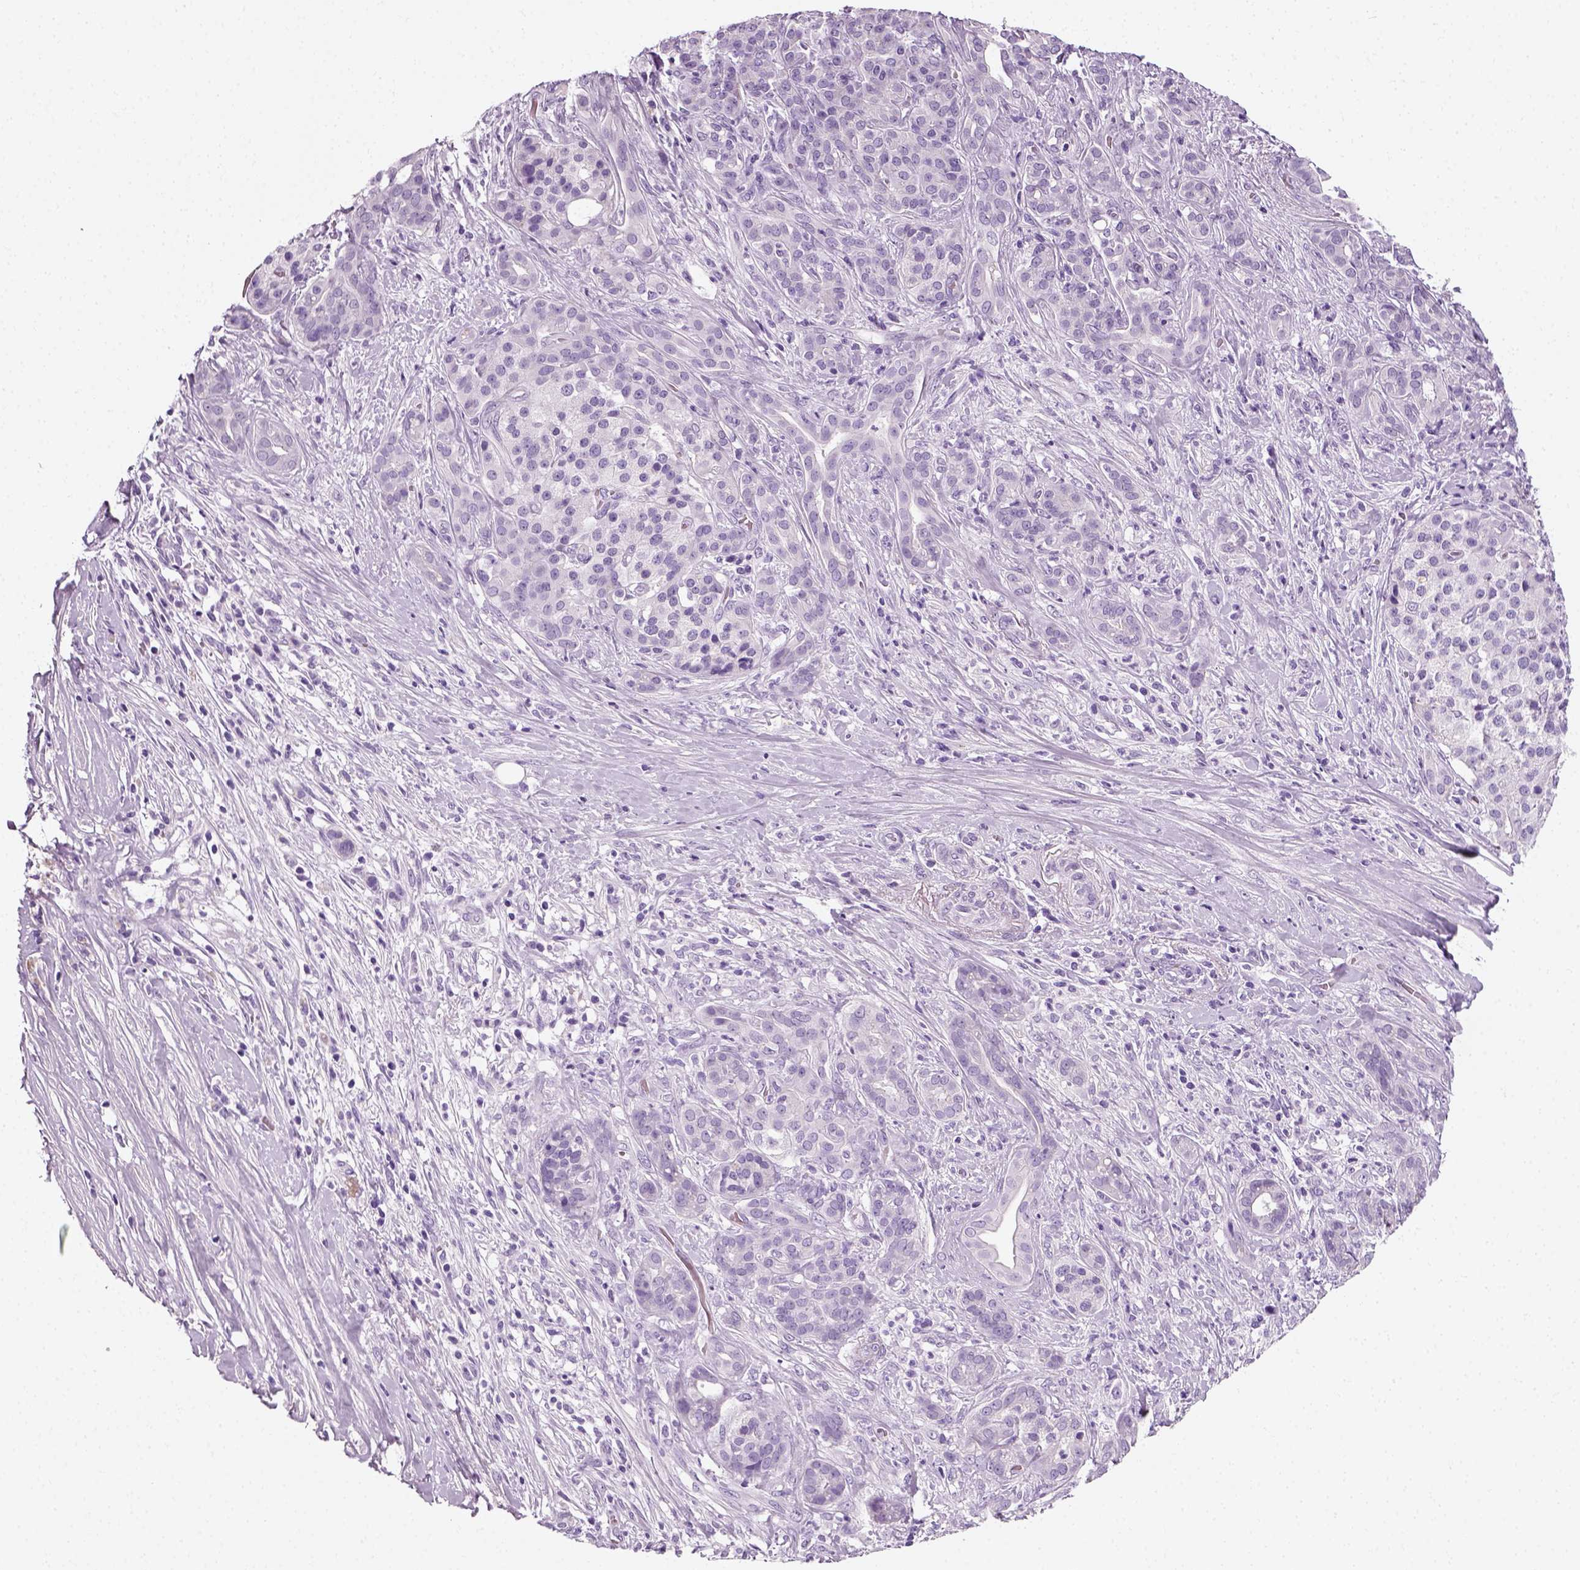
{"staining": {"intensity": "negative", "quantity": "none", "location": "none"}, "tissue": "pancreatic cancer", "cell_type": "Tumor cells", "image_type": "cancer", "snomed": [{"axis": "morphology", "description": "Normal tissue, NOS"}, {"axis": "morphology", "description": "Inflammation, NOS"}, {"axis": "morphology", "description": "Adenocarcinoma, NOS"}, {"axis": "topography", "description": "Pancreas"}], "caption": "Tumor cells show no significant protein positivity in pancreatic cancer. Nuclei are stained in blue.", "gene": "SPATA31E1", "patient": {"sex": "male", "age": 57}}